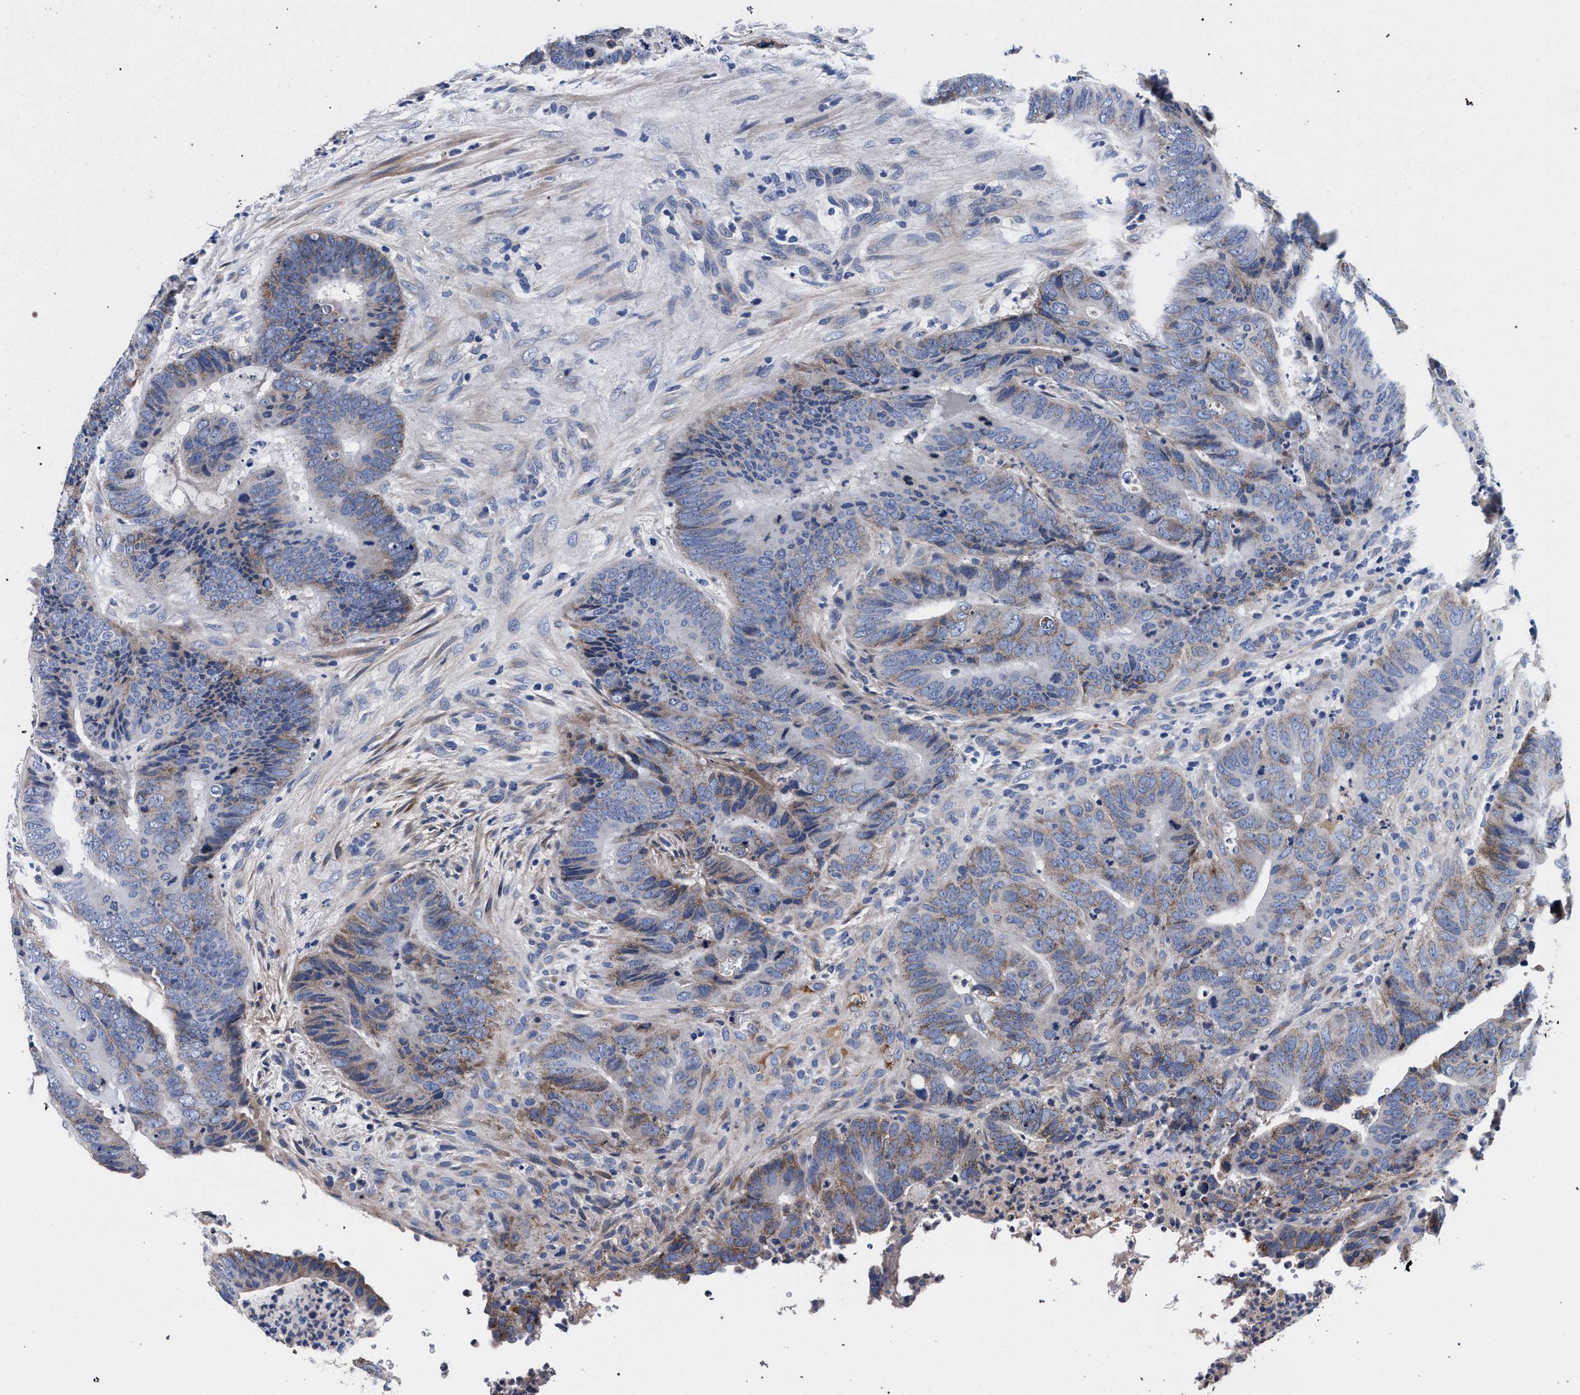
{"staining": {"intensity": "weak", "quantity": "<25%", "location": "cytoplasmic/membranous"}, "tissue": "colorectal cancer", "cell_type": "Tumor cells", "image_type": "cancer", "snomed": [{"axis": "morphology", "description": "Adenocarcinoma, NOS"}, {"axis": "topography", "description": "Colon"}], "caption": "DAB immunohistochemical staining of colorectal cancer (adenocarcinoma) exhibits no significant positivity in tumor cells.", "gene": "ACOX1", "patient": {"sex": "male", "age": 56}}